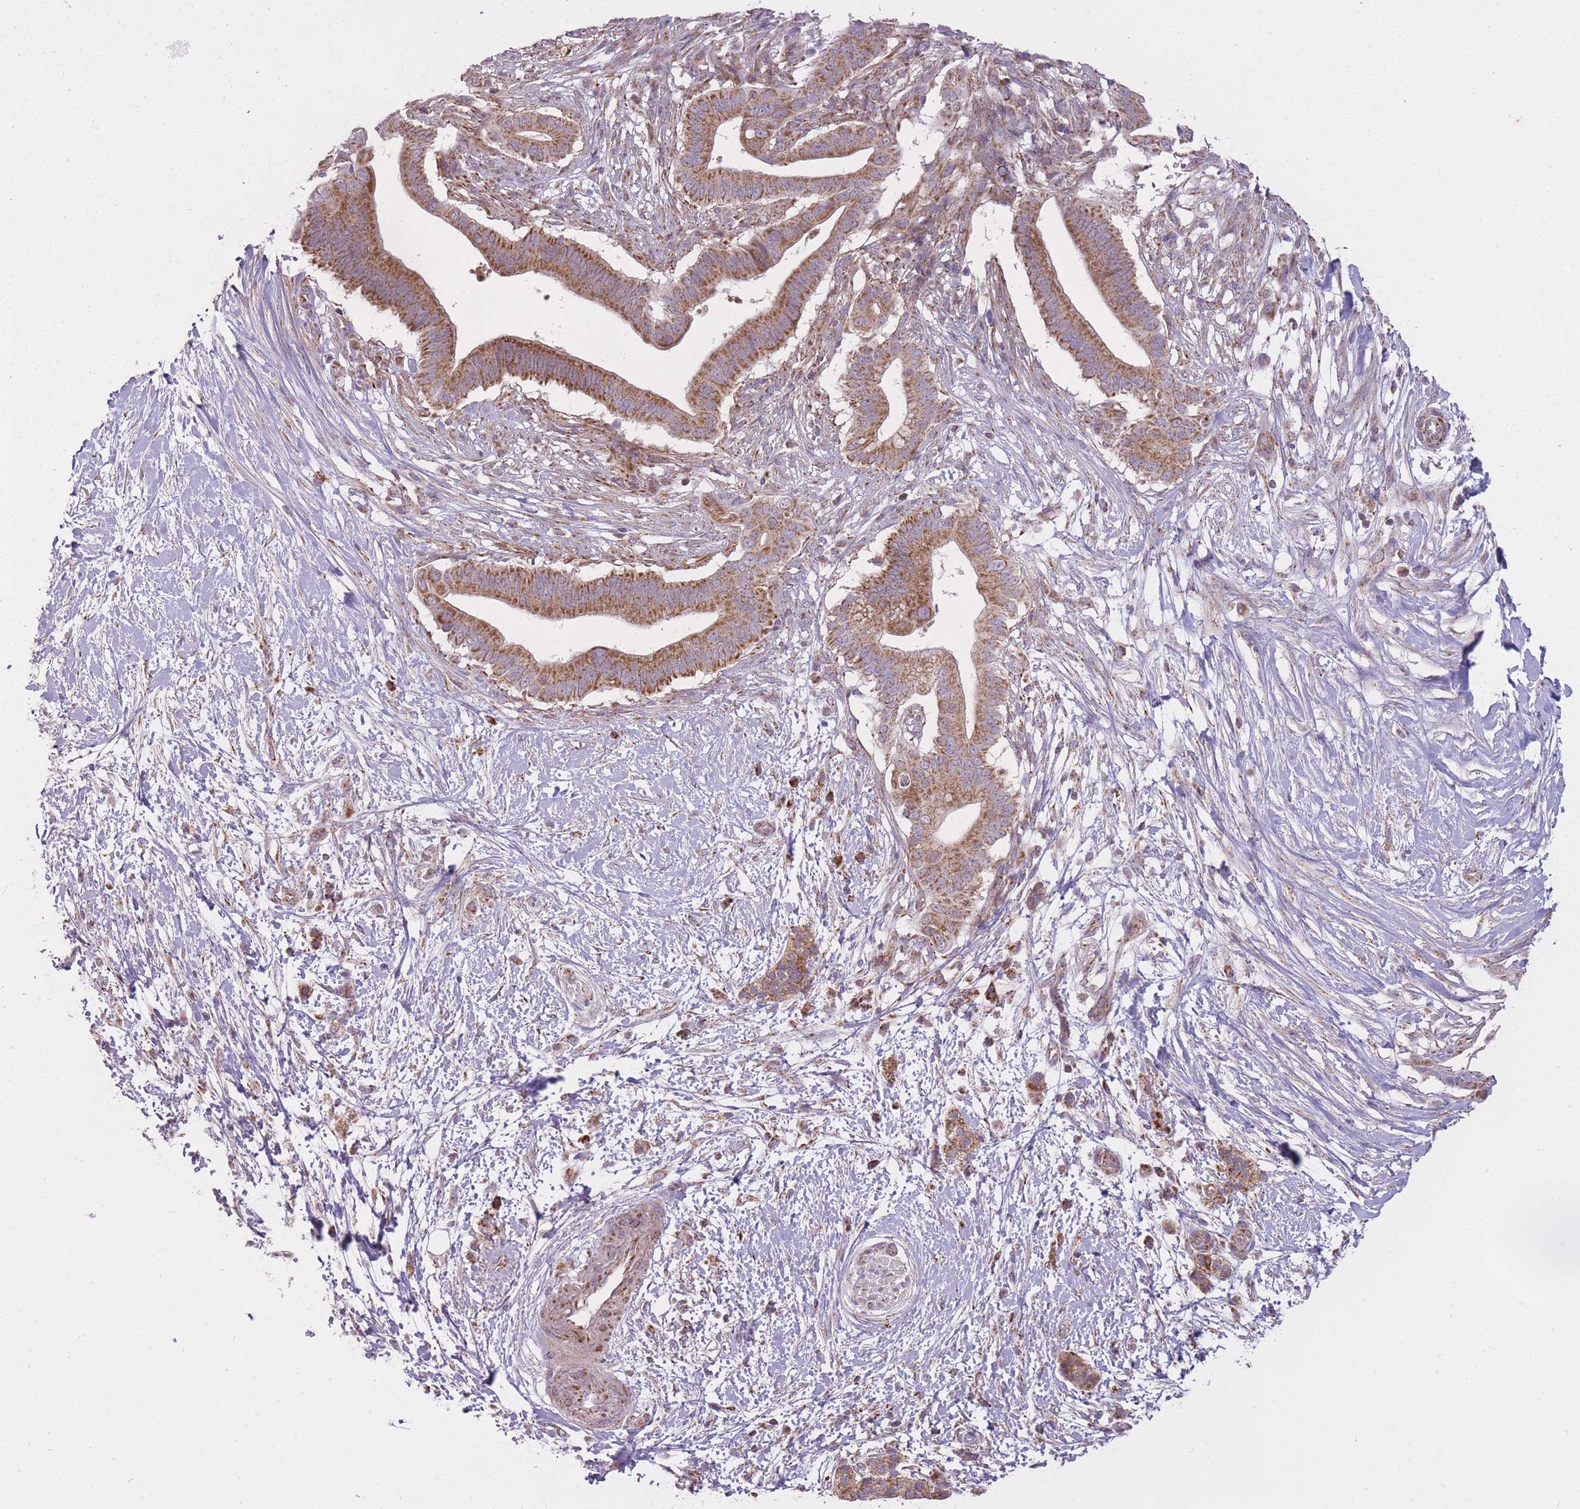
{"staining": {"intensity": "moderate", "quantity": "25%-75%", "location": "cytoplasmic/membranous"}, "tissue": "pancreatic cancer", "cell_type": "Tumor cells", "image_type": "cancer", "snomed": [{"axis": "morphology", "description": "Adenocarcinoma, NOS"}, {"axis": "topography", "description": "Pancreas"}], "caption": "DAB (3,3'-diaminobenzidine) immunohistochemical staining of pancreatic adenocarcinoma exhibits moderate cytoplasmic/membranous protein expression in approximately 25%-75% of tumor cells.", "gene": "LIN7C", "patient": {"sex": "male", "age": 68}}